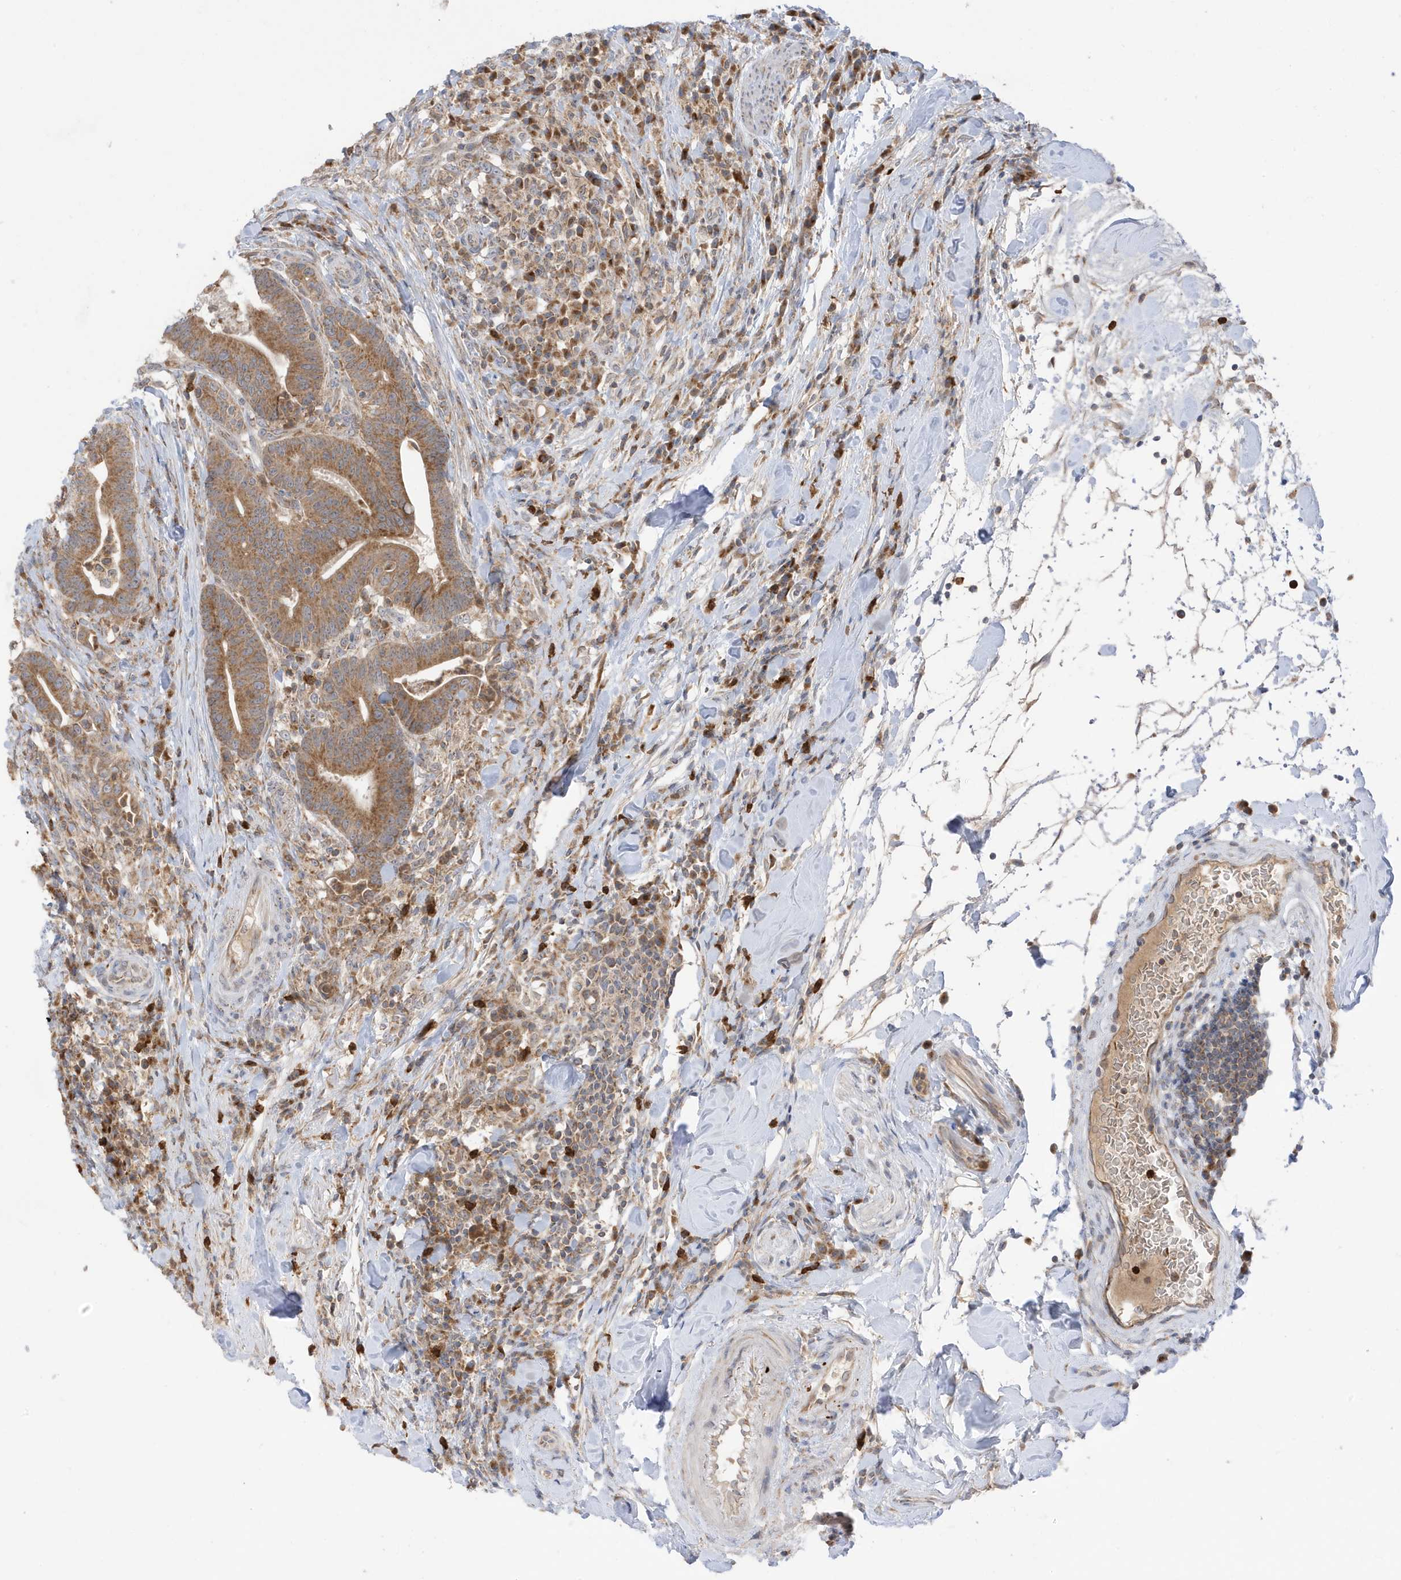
{"staining": {"intensity": "moderate", "quantity": ">75%", "location": "cytoplasmic/membranous"}, "tissue": "colorectal cancer", "cell_type": "Tumor cells", "image_type": "cancer", "snomed": [{"axis": "morphology", "description": "Adenocarcinoma, NOS"}, {"axis": "topography", "description": "Colon"}], "caption": "Tumor cells reveal moderate cytoplasmic/membranous positivity in about >75% of cells in colorectal cancer (adenocarcinoma). (brown staining indicates protein expression, while blue staining denotes nuclei).", "gene": "NPPC", "patient": {"sex": "female", "age": 66}}